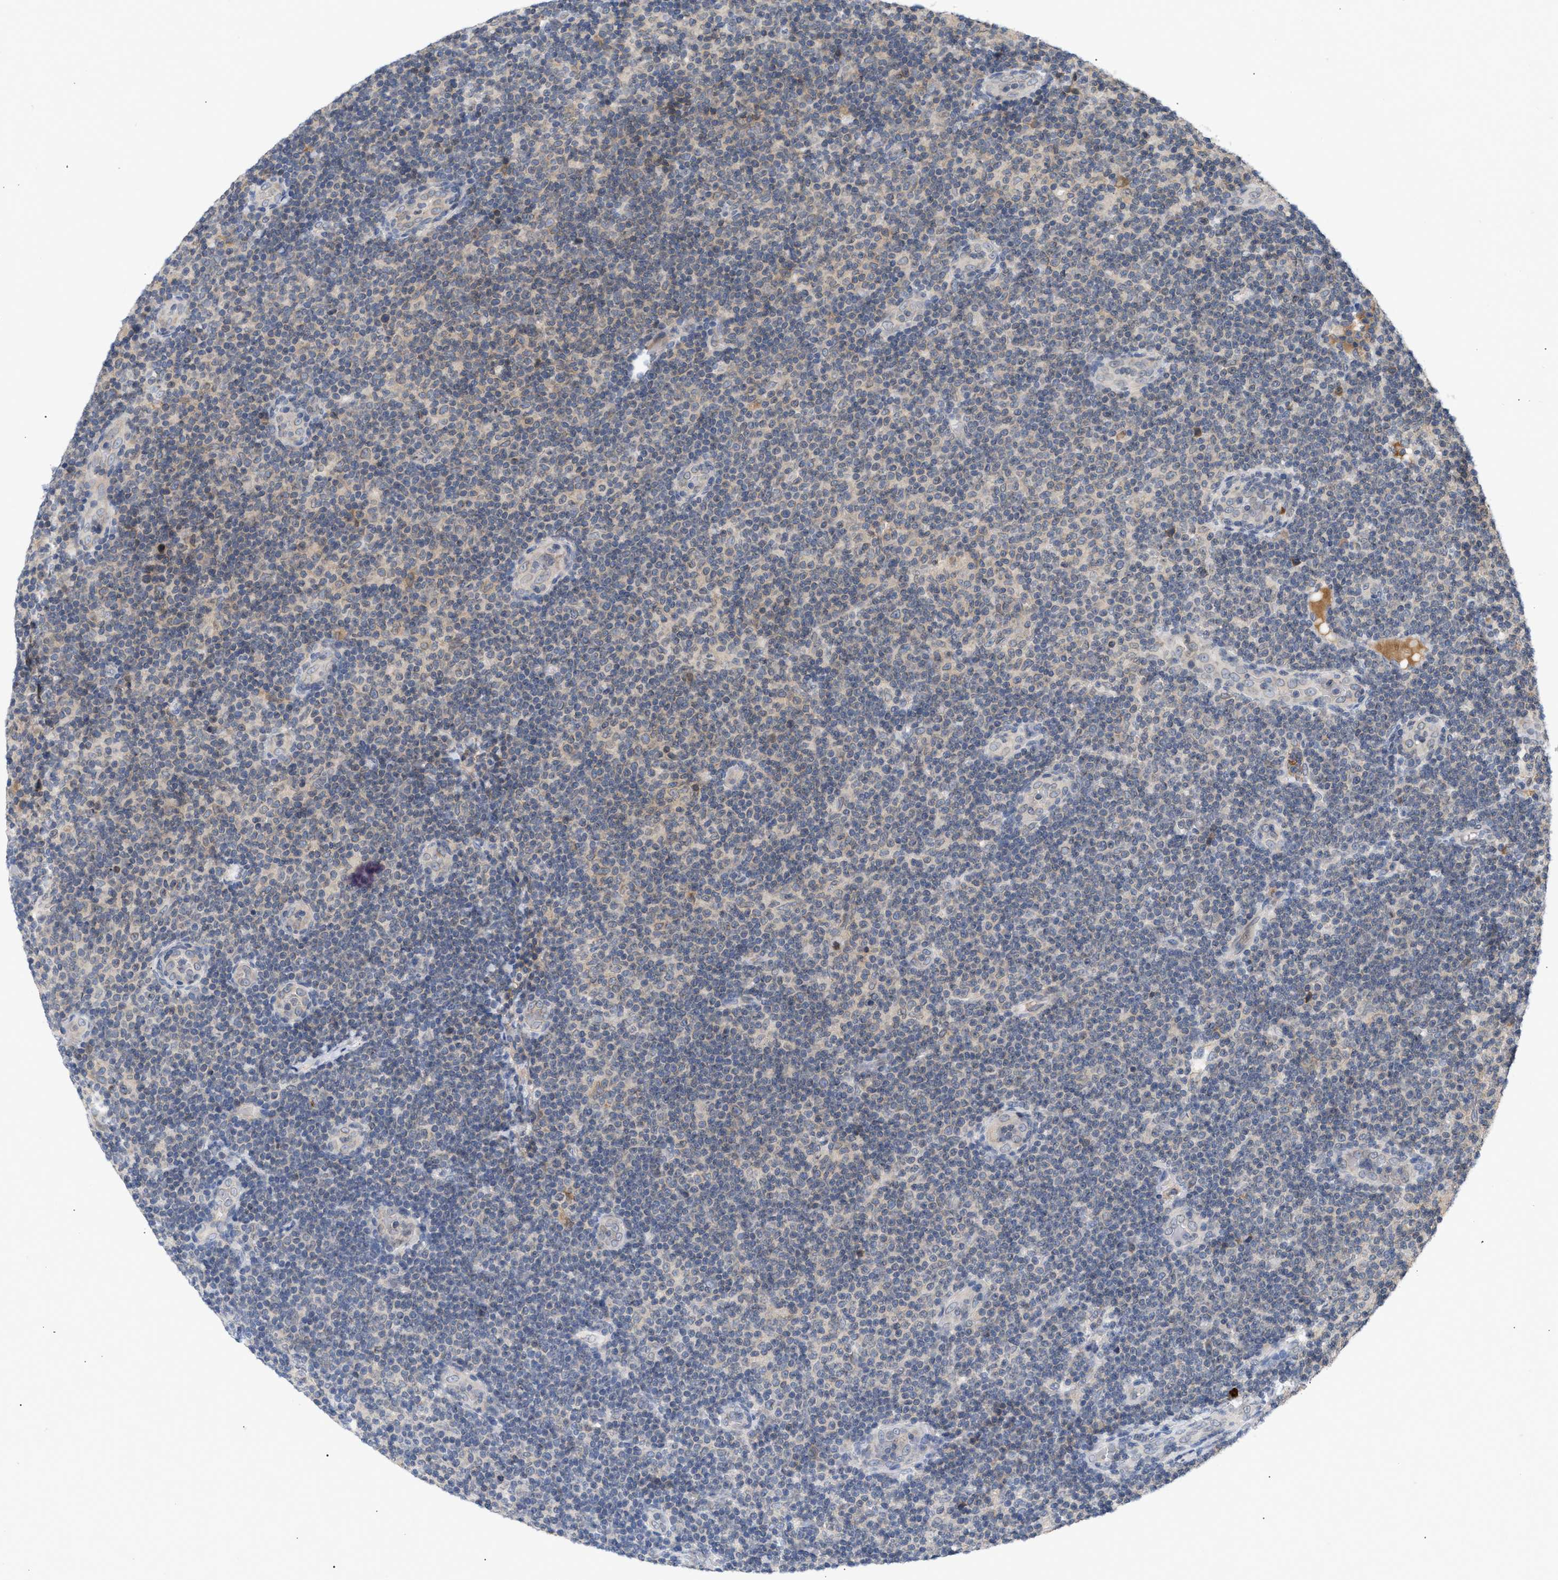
{"staining": {"intensity": "negative", "quantity": "none", "location": "none"}, "tissue": "lymphoma", "cell_type": "Tumor cells", "image_type": "cancer", "snomed": [{"axis": "morphology", "description": "Malignant lymphoma, non-Hodgkin's type, Low grade"}, {"axis": "topography", "description": "Lymph node"}], "caption": "The photomicrograph demonstrates no significant positivity in tumor cells of malignant lymphoma, non-Hodgkin's type (low-grade).", "gene": "NUP62", "patient": {"sex": "male", "age": 83}}